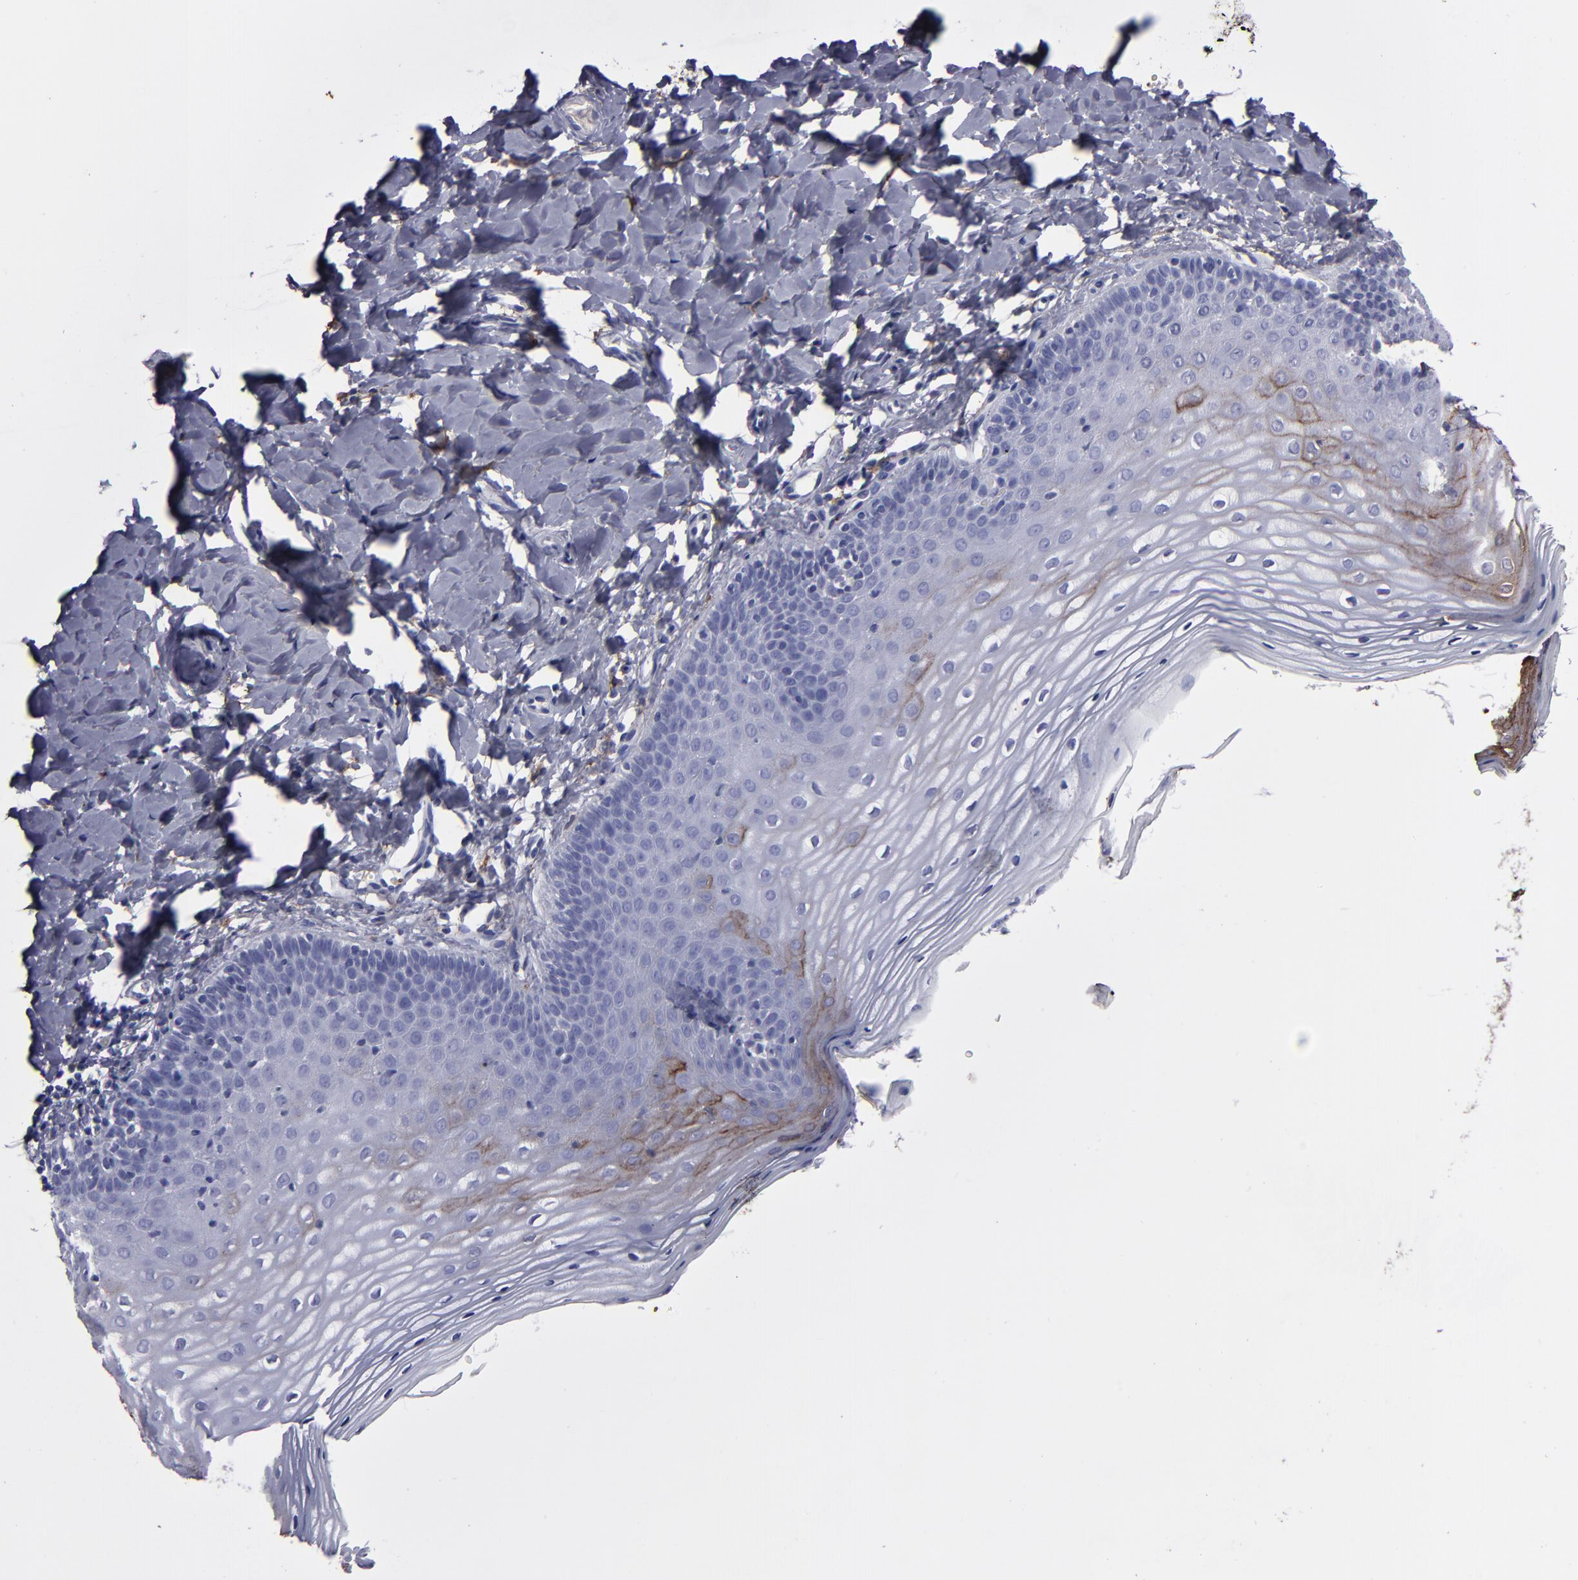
{"staining": {"intensity": "weak", "quantity": "<25%", "location": "cytoplasmic/membranous"}, "tissue": "vagina", "cell_type": "Squamous epithelial cells", "image_type": "normal", "snomed": [{"axis": "morphology", "description": "Normal tissue, NOS"}, {"axis": "topography", "description": "Vagina"}], "caption": "The photomicrograph displays no significant positivity in squamous epithelial cells of vagina.", "gene": "CD36", "patient": {"sex": "female", "age": 55}}